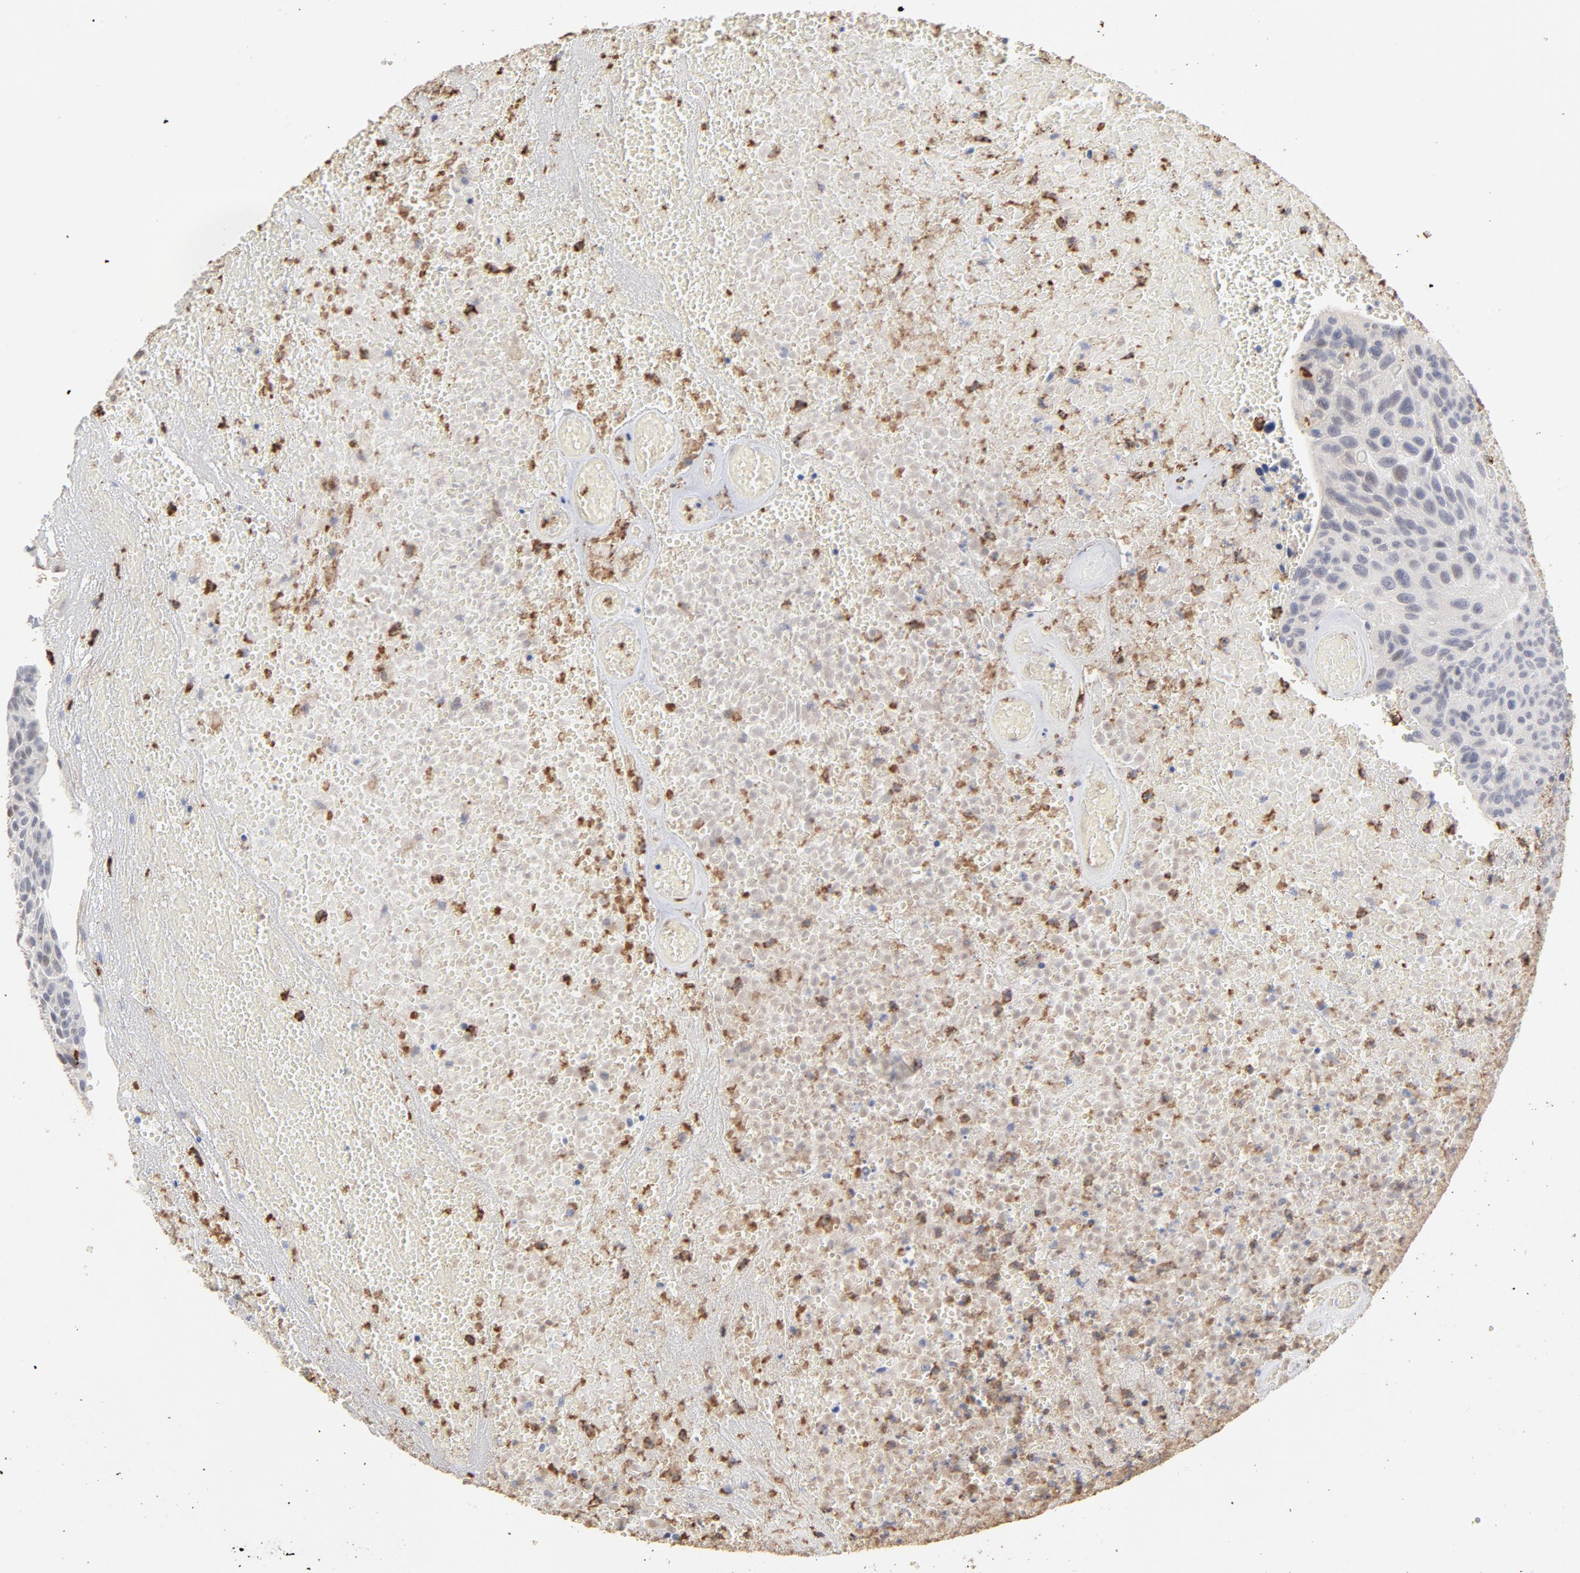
{"staining": {"intensity": "weak", "quantity": "<25%", "location": "nuclear"}, "tissue": "urothelial cancer", "cell_type": "Tumor cells", "image_type": "cancer", "snomed": [{"axis": "morphology", "description": "Urothelial carcinoma, High grade"}, {"axis": "topography", "description": "Urinary bladder"}], "caption": "Immunohistochemistry of urothelial cancer exhibits no expression in tumor cells. (DAB immunohistochemistry with hematoxylin counter stain).", "gene": "PNMA1", "patient": {"sex": "male", "age": 66}}